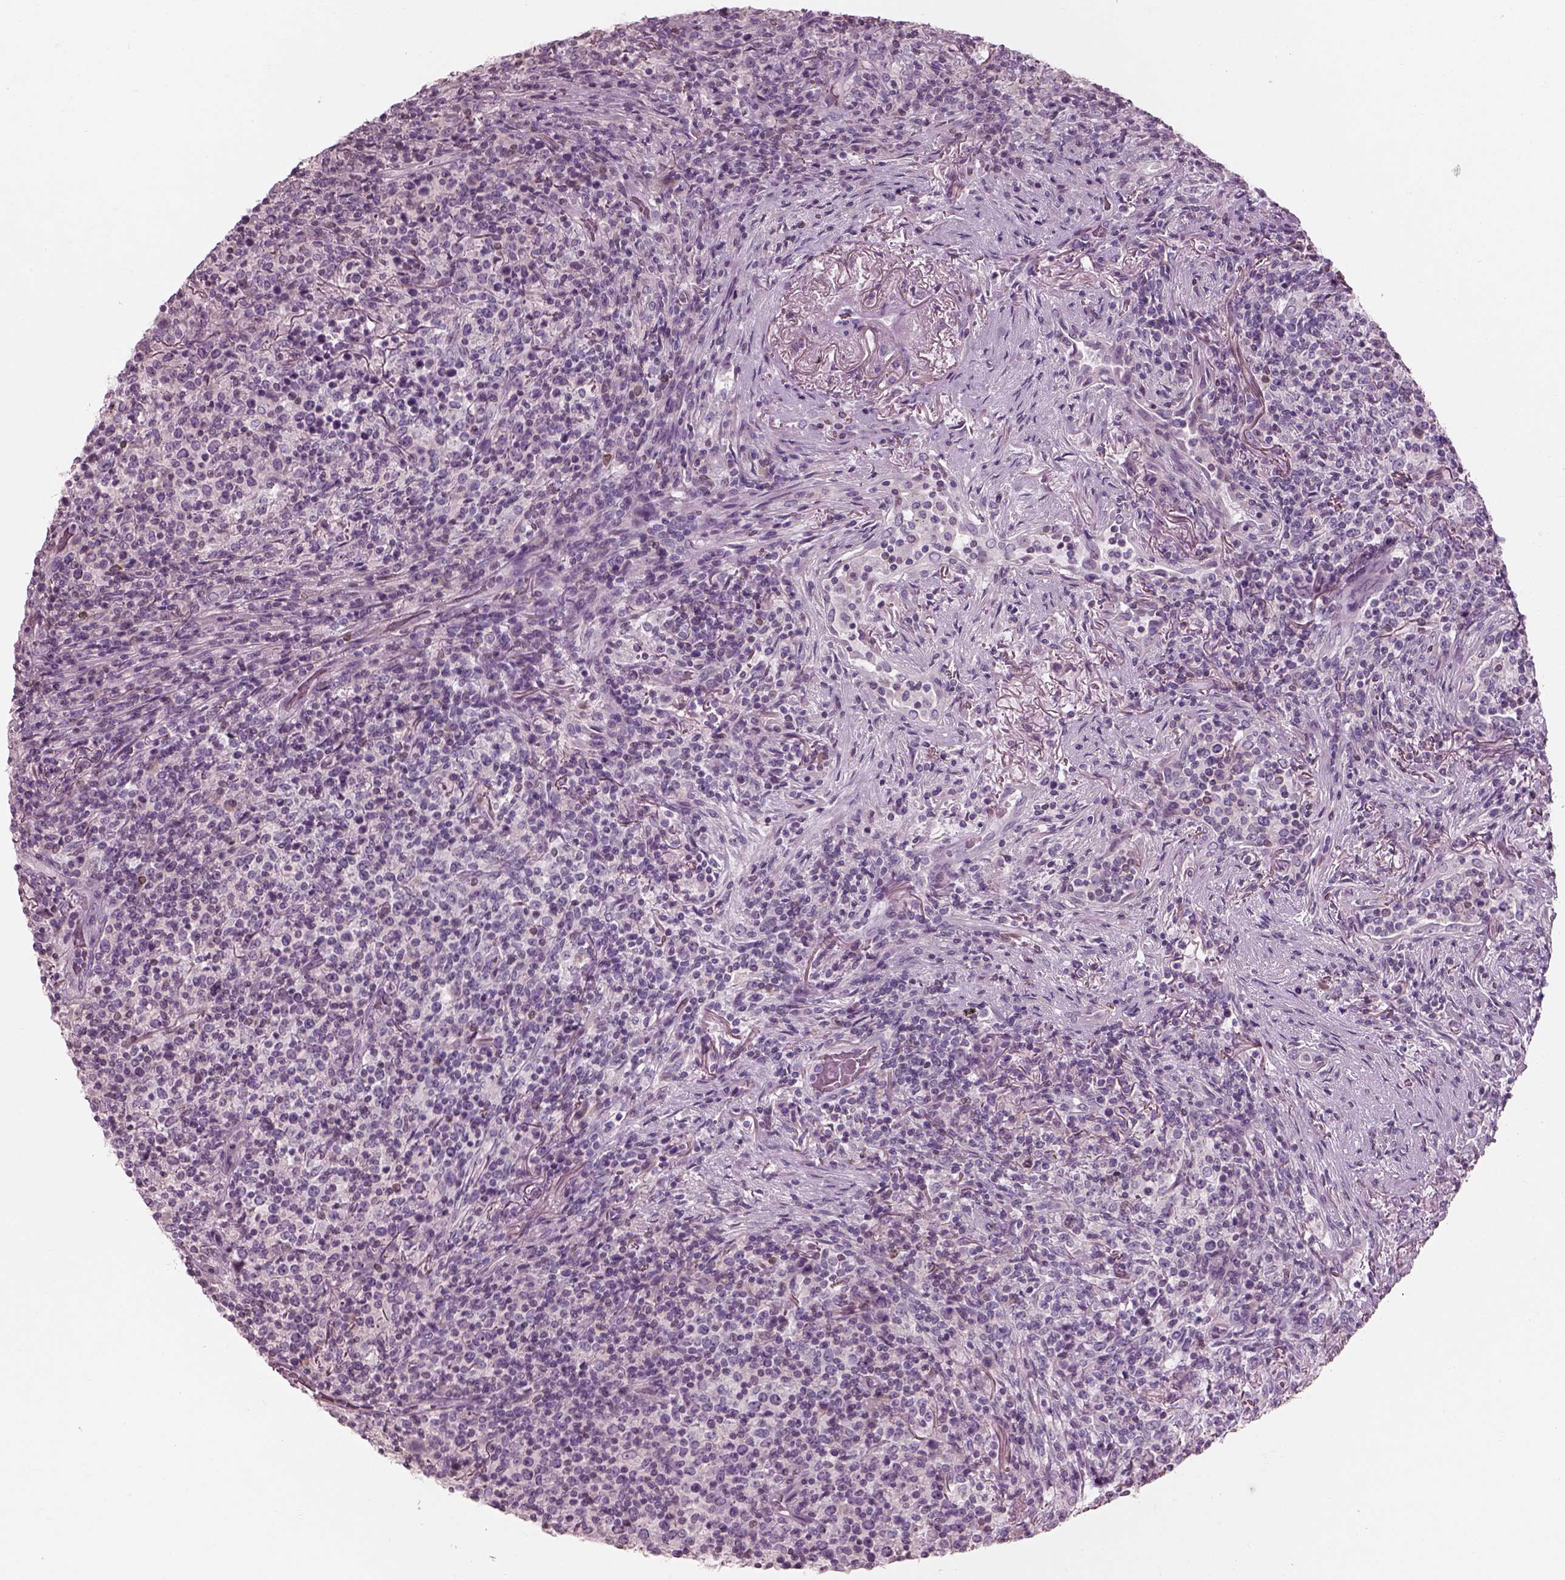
{"staining": {"intensity": "negative", "quantity": "none", "location": "none"}, "tissue": "lymphoma", "cell_type": "Tumor cells", "image_type": "cancer", "snomed": [{"axis": "morphology", "description": "Malignant lymphoma, non-Hodgkin's type, High grade"}, {"axis": "topography", "description": "Lung"}], "caption": "This is a micrograph of immunohistochemistry staining of lymphoma, which shows no expression in tumor cells.", "gene": "SLC27A2", "patient": {"sex": "male", "age": 79}}